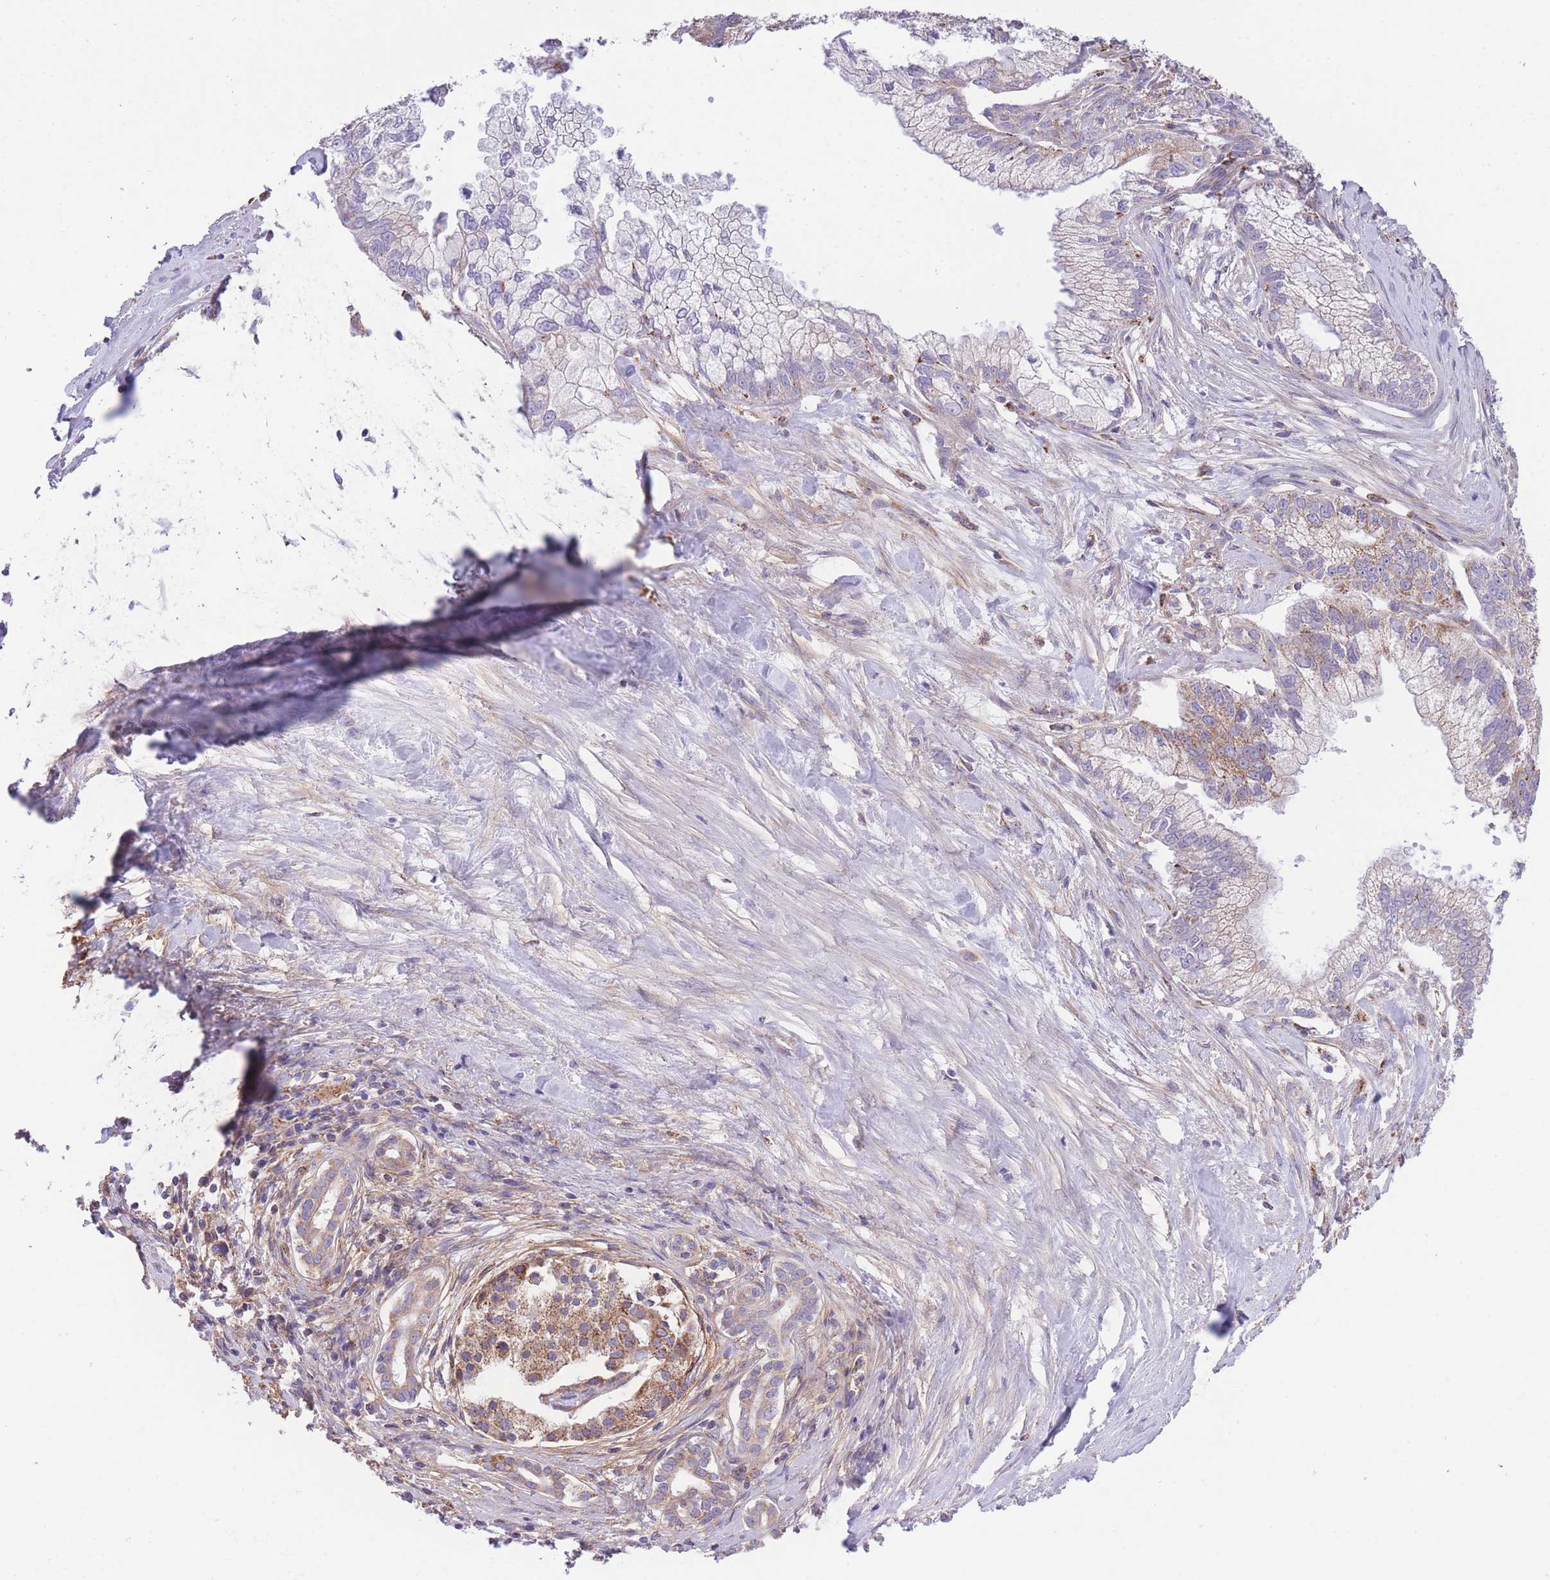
{"staining": {"intensity": "moderate", "quantity": "25%-75%", "location": "cytoplasmic/membranous"}, "tissue": "pancreatic cancer", "cell_type": "Tumor cells", "image_type": "cancer", "snomed": [{"axis": "morphology", "description": "Adenocarcinoma, NOS"}, {"axis": "topography", "description": "Pancreas"}], "caption": "Immunohistochemical staining of pancreatic adenocarcinoma reveals medium levels of moderate cytoplasmic/membranous expression in about 25%-75% of tumor cells. The protein is stained brown, and the nuclei are stained in blue (DAB IHC with brightfield microscopy, high magnification).", "gene": "ST3GAL3", "patient": {"sex": "male", "age": 70}}